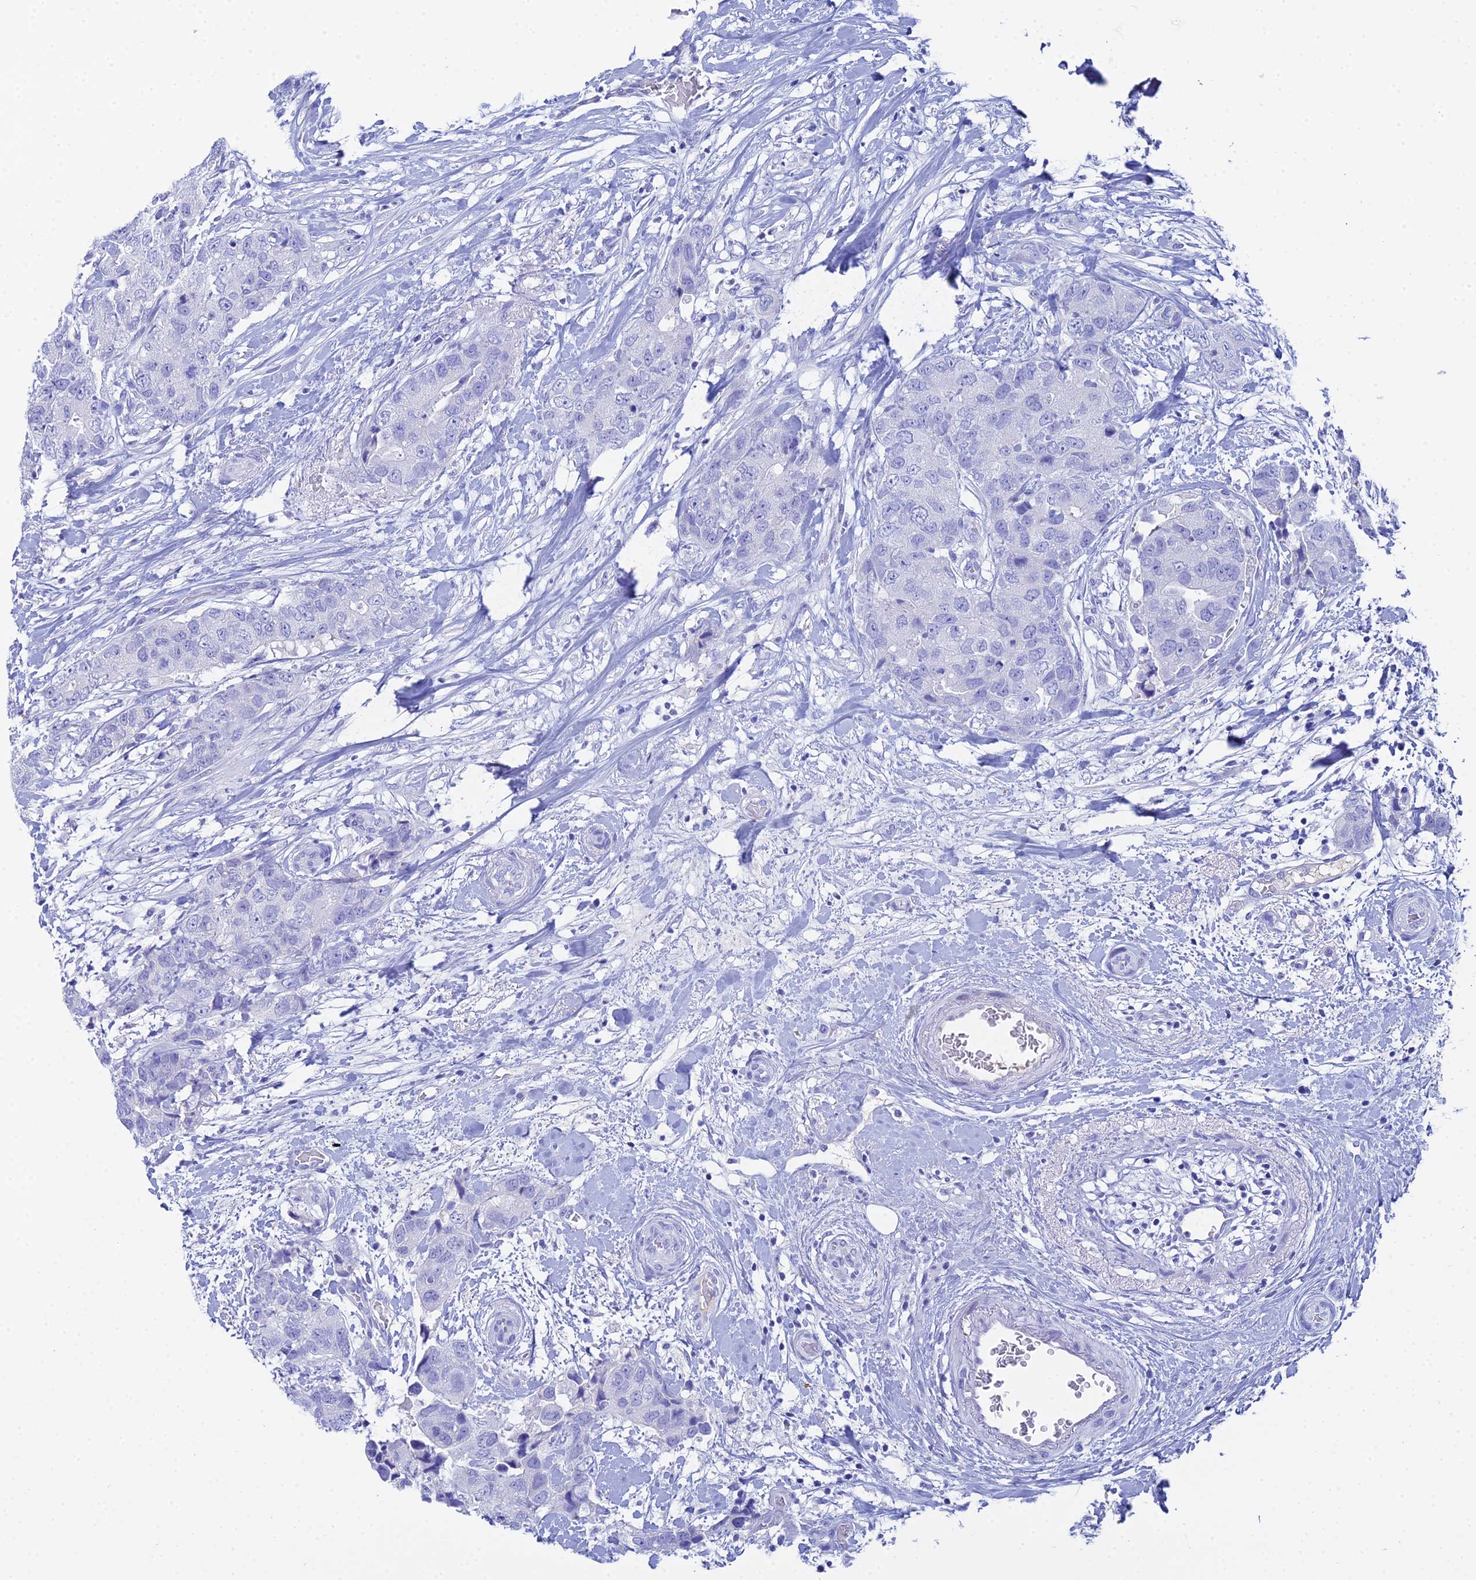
{"staining": {"intensity": "negative", "quantity": "none", "location": "none"}, "tissue": "breast cancer", "cell_type": "Tumor cells", "image_type": "cancer", "snomed": [{"axis": "morphology", "description": "Duct carcinoma"}, {"axis": "topography", "description": "Breast"}], "caption": "Immunohistochemical staining of human breast cancer (invasive ductal carcinoma) displays no significant expression in tumor cells.", "gene": "CELA3A", "patient": {"sex": "female", "age": 62}}